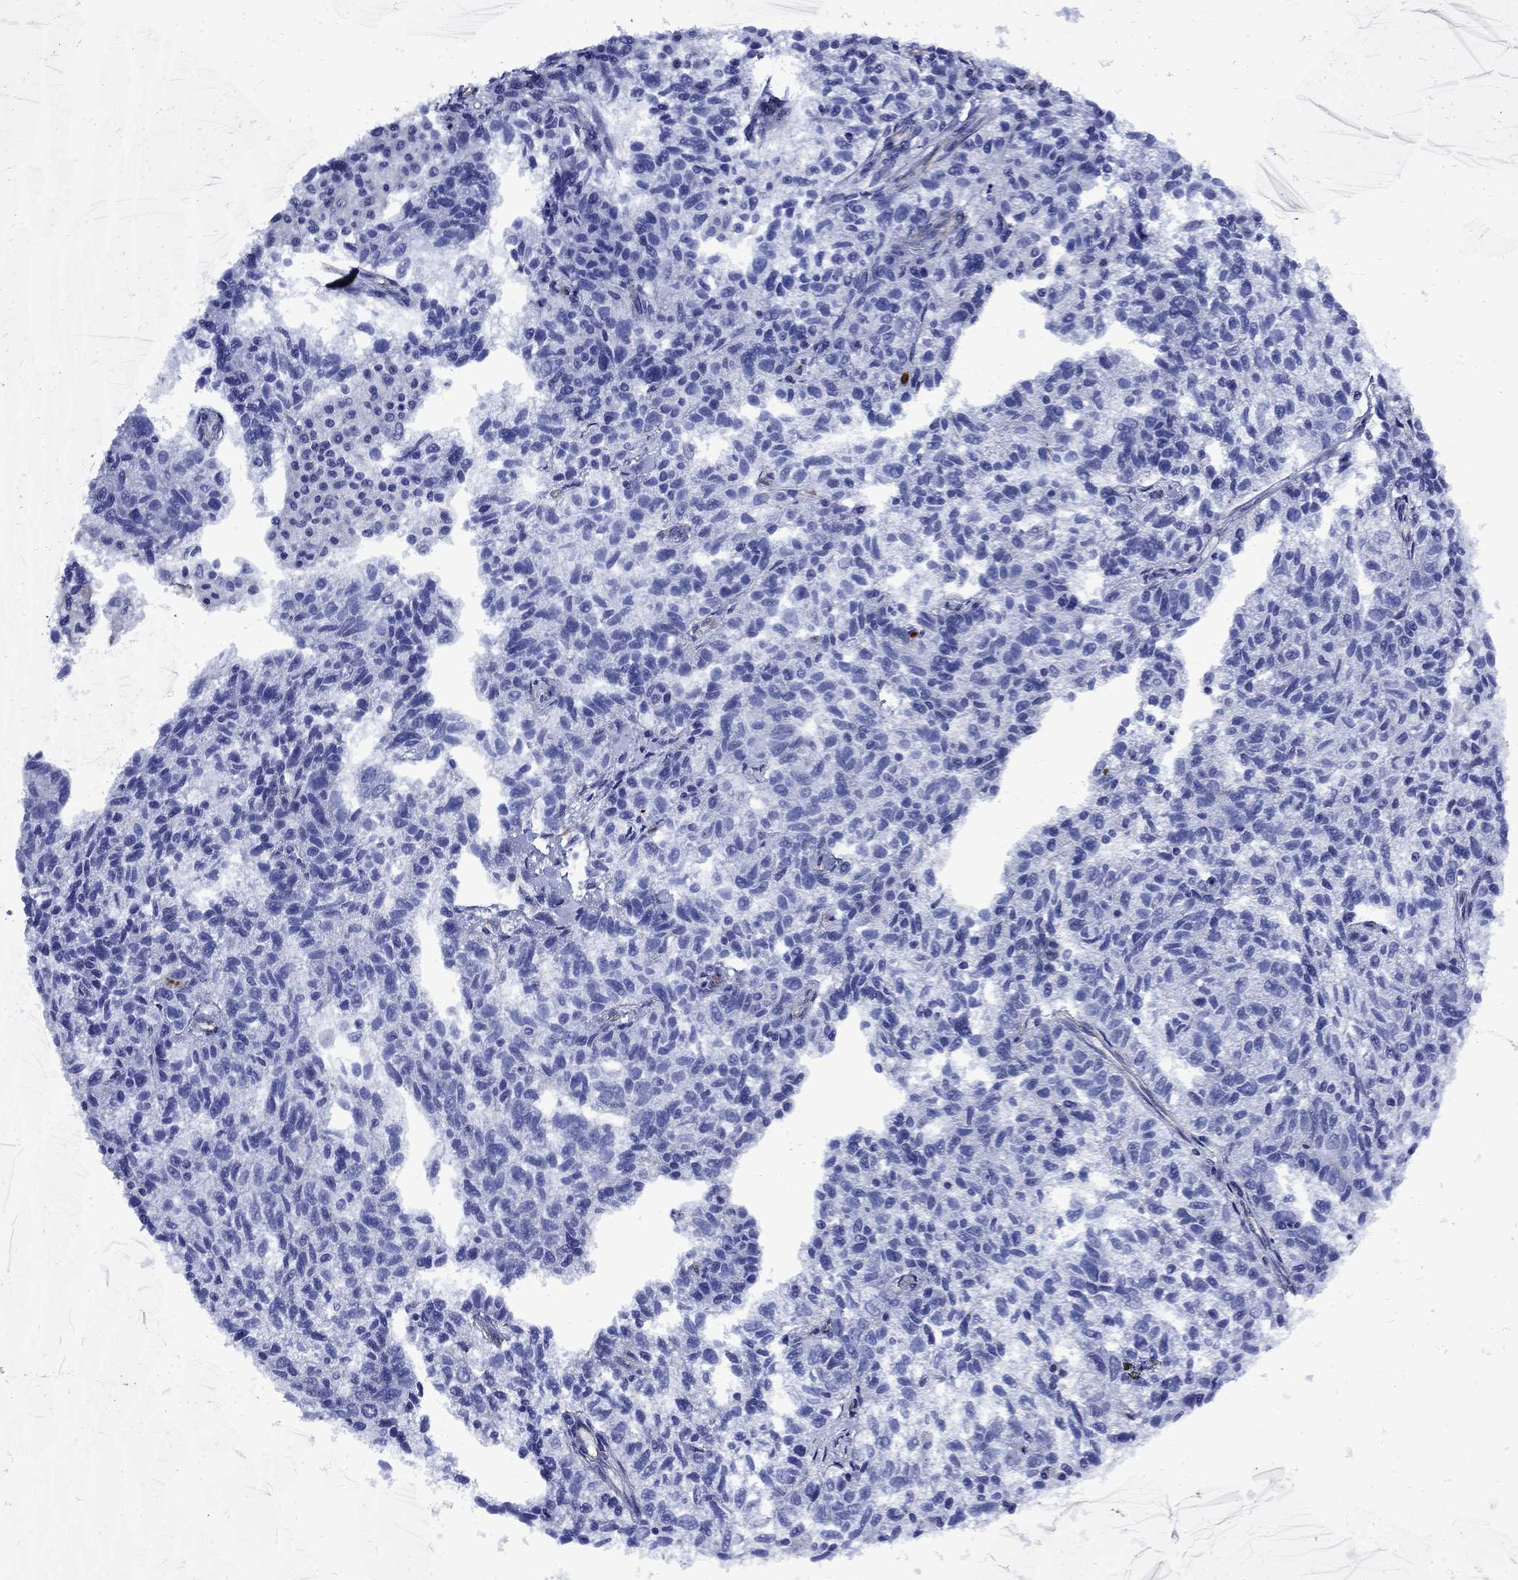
{"staining": {"intensity": "negative", "quantity": "none", "location": "none"}, "tissue": "ovarian cancer", "cell_type": "Tumor cells", "image_type": "cancer", "snomed": [{"axis": "morphology", "description": "Cystadenocarcinoma, serous, NOS"}, {"axis": "topography", "description": "Ovary"}], "caption": "Immunohistochemical staining of human serous cystadenocarcinoma (ovarian) displays no significant positivity in tumor cells.", "gene": "VTN", "patient": {"sex": "female", "age": 71}}